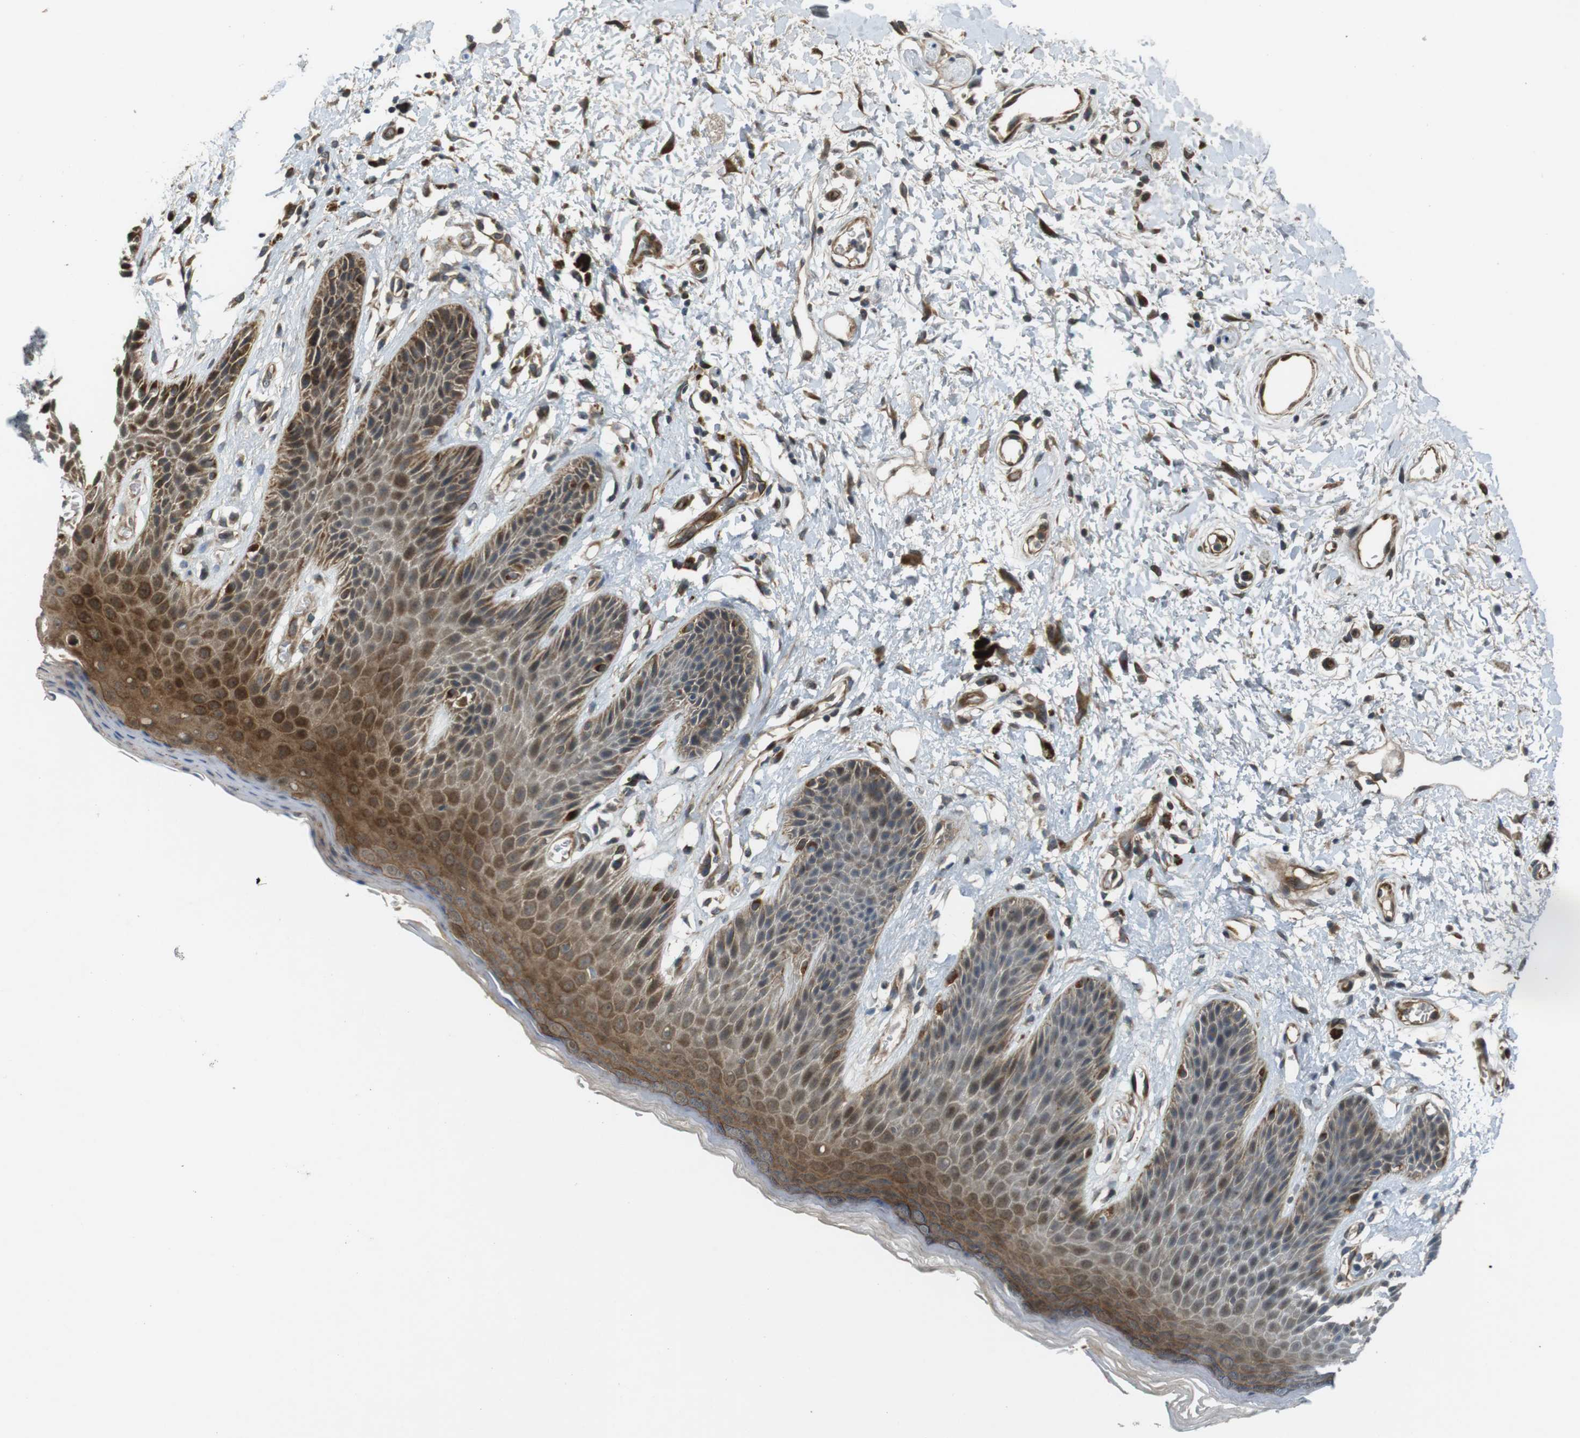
{"staining": {"intensity": "moderate", "quantity": ">75%", "location": "cytoplasmic/membranous"}, "tissue": "skin", "cell_type": "Epidermal cells", "image_type": "normal", "snomed": [{"axis": "morphology", "description": "Normal tissue, NOS"}, {"axis": "topography", "description": "Anal"}], "caption": "Epidermal cells demonstrate medium levels of moderate cytoplasmic/membranous staining in approximately >75% of cells in benign human skin. The protein of interest is shown in brown color, while the nuclei are stained blue.", "gene": "IFFO2", "patient": {"sex": "female", "age": 46}}